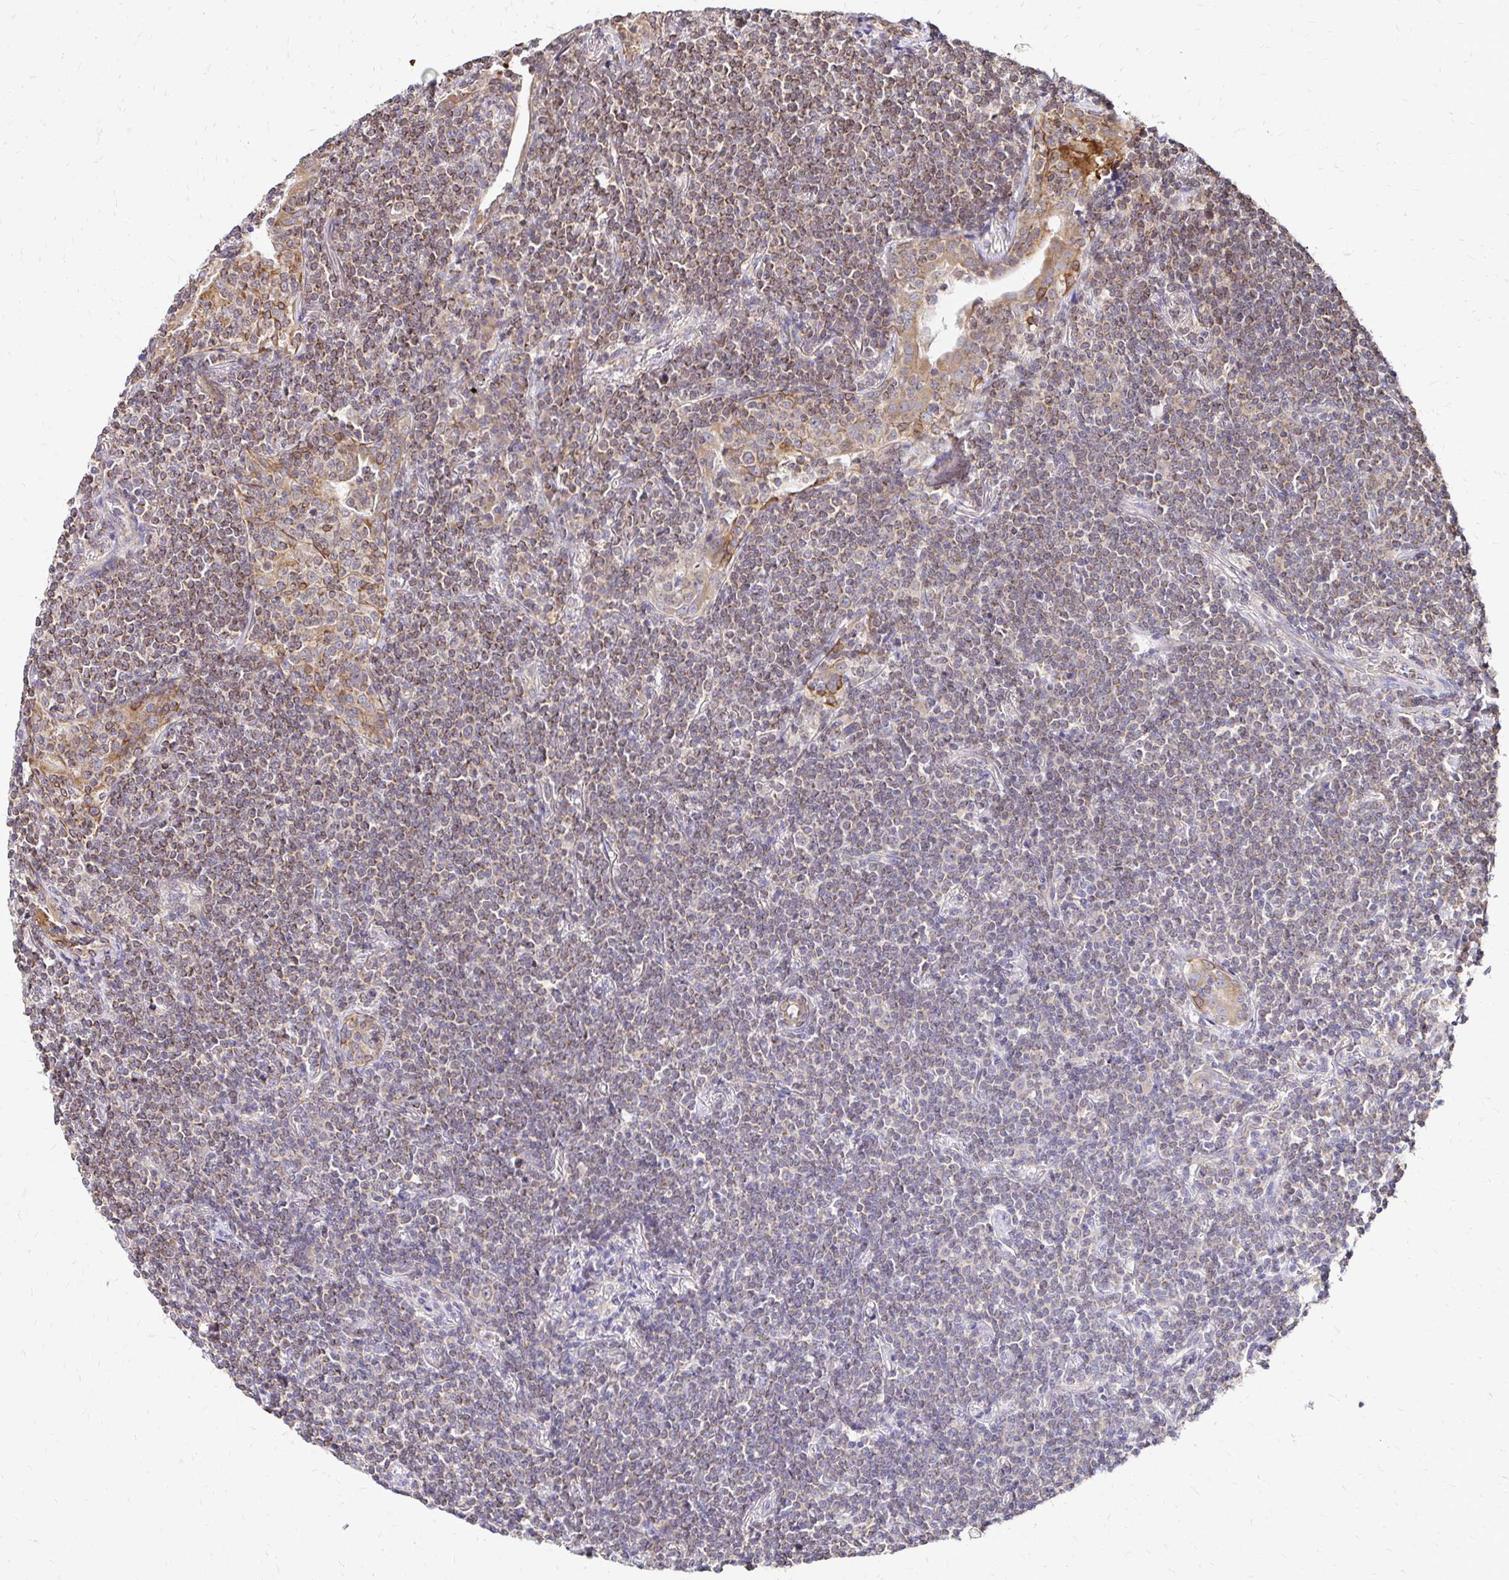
{"staining": {"intensity": "moderate", "quantity": ">75%", "location": "cytoplasmic/membranous"}, "tissue": "lymphoma", "cell_type": "Tumor cells", "image_type": "cancer", "snomed": [{"axis": "morphology", "description": "Malignant lymphoma, non-Hodgkin's type, Low grade"}, {"axis": "topography", "description": "Lung"}], "caption": "Human low-grade malignant lymphoma, non-Hodgkin's type stained with a brown dye exhibits moderate cytoplasmic/membranous positive staining in about >75% of tumor cells.", "gene": "ZW10", "patient": {"sex": "female", "age": 71}}